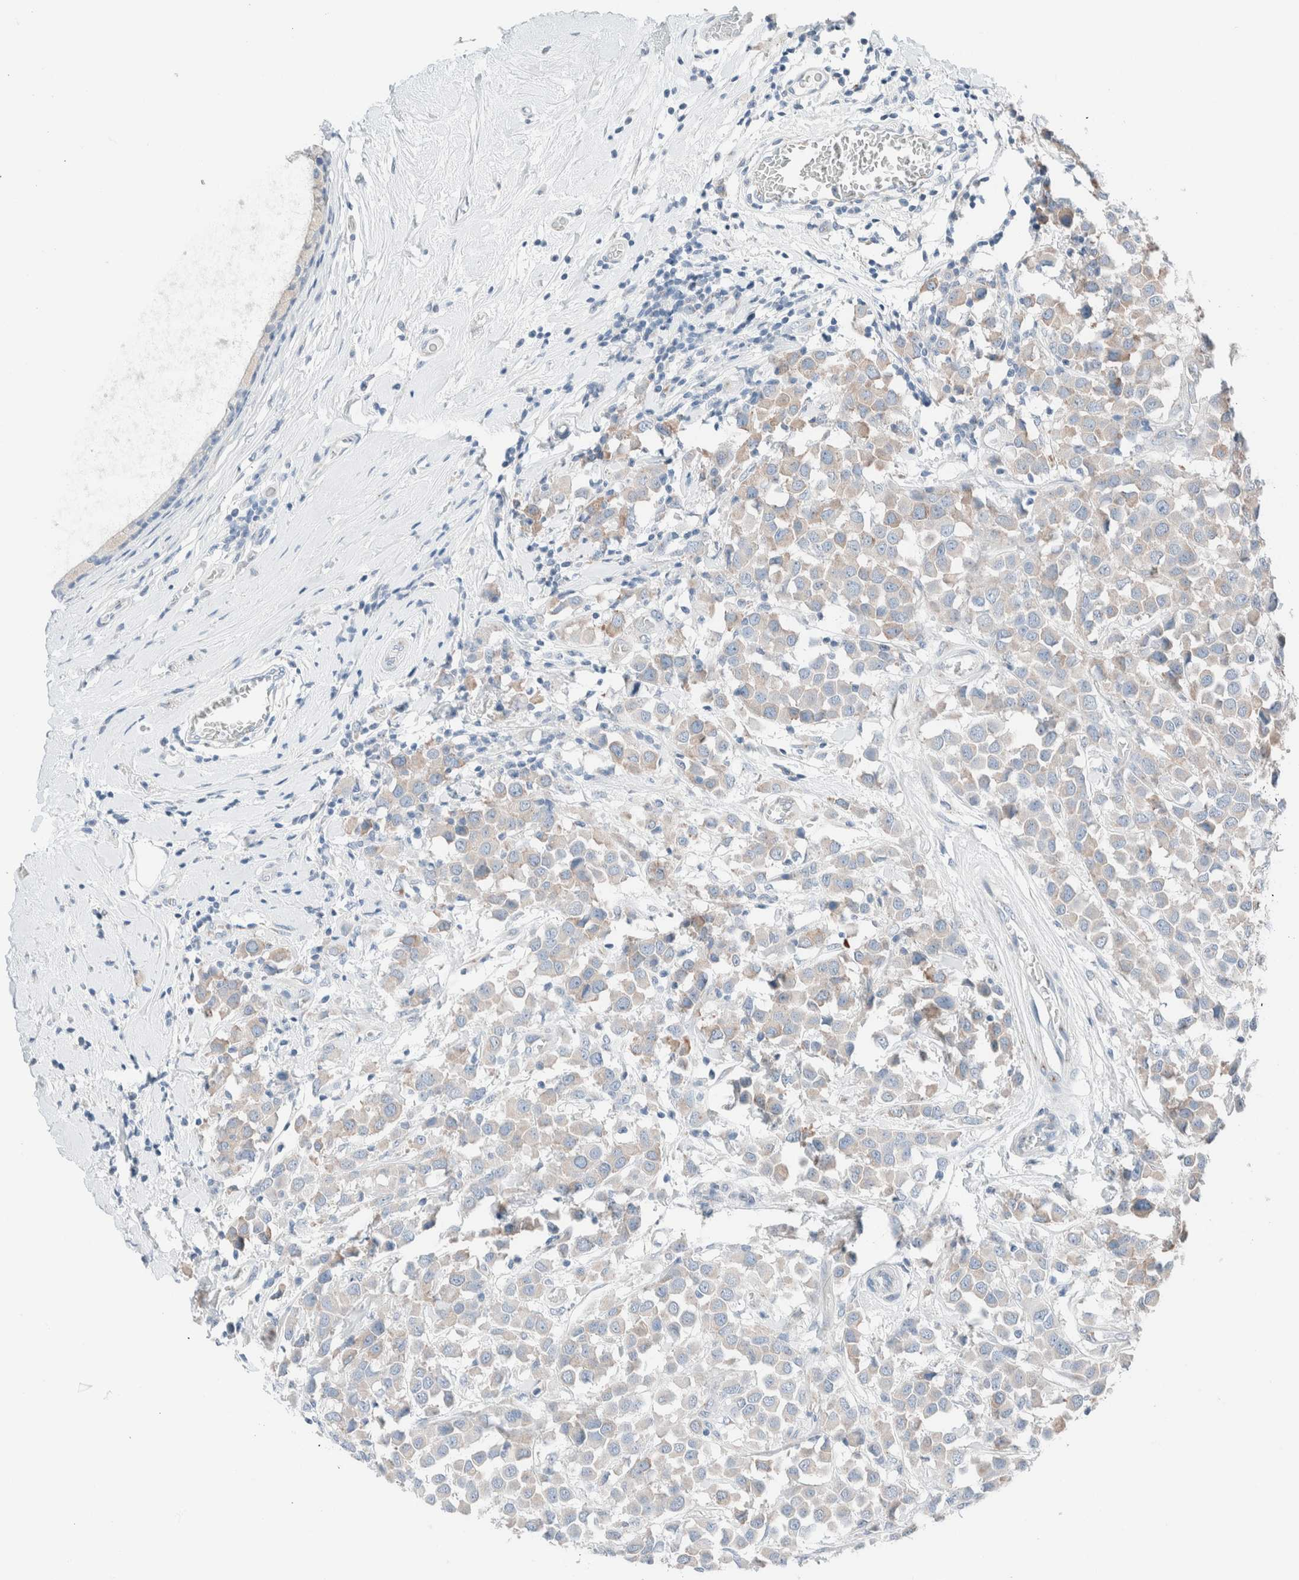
{"staining": {"intensity": "weak", "quantity": "<25%", "location": "cytoplasmic/membranous"}, "tissue": "breast cancer", "cell_type": "Tumor cells", "image_type": "cancer", "snomed": [{"axis": "morphology", "description": "Duct carcinoma"}, {"axis": "topography", "description": "Breast"}], "caption": "A high-resolution micrograph shows immunohistochemistry (IHC) staining of infiltrating ductal carcinoma (breast), which demonstrates no significant staining in tumor cells.", "gene": "CASC3", "patient": {"sex": "female", "age": 61}}